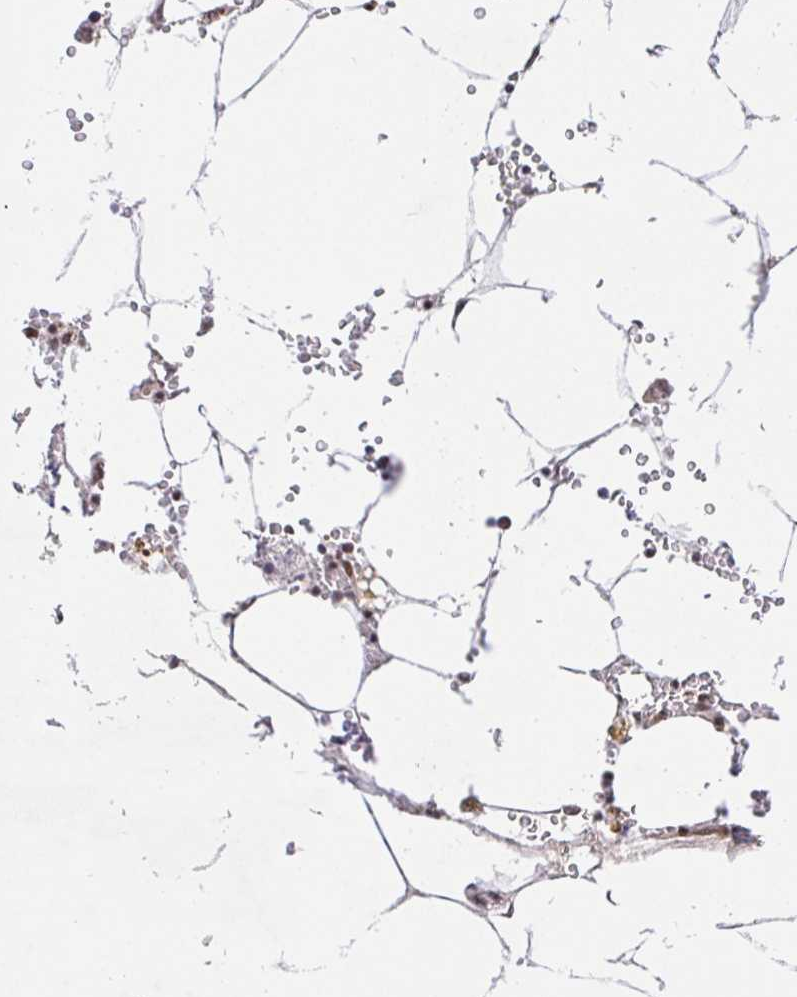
{"staining": {"intensity": "moderate", "quantity": ">75%", "location": "nuclear"}, "tissue": "bone marrow", "cell_type": "Hematopoietic cells", "image_type": "normal", "snomed": [{"axis": "morphology", "description": "Normal tissue, NOS"}, {"axis": "topography", "description": "Bone marrow"}], "caption": "Immunohistochemistry photomicrograph of normal bone marrow stained for a protein (brown), which shows medium levels of moderate nuclear staining in about >75% of hematopoietic cells.", "gene": "USF1", "patient": {"sex": "male", "age": 54}}